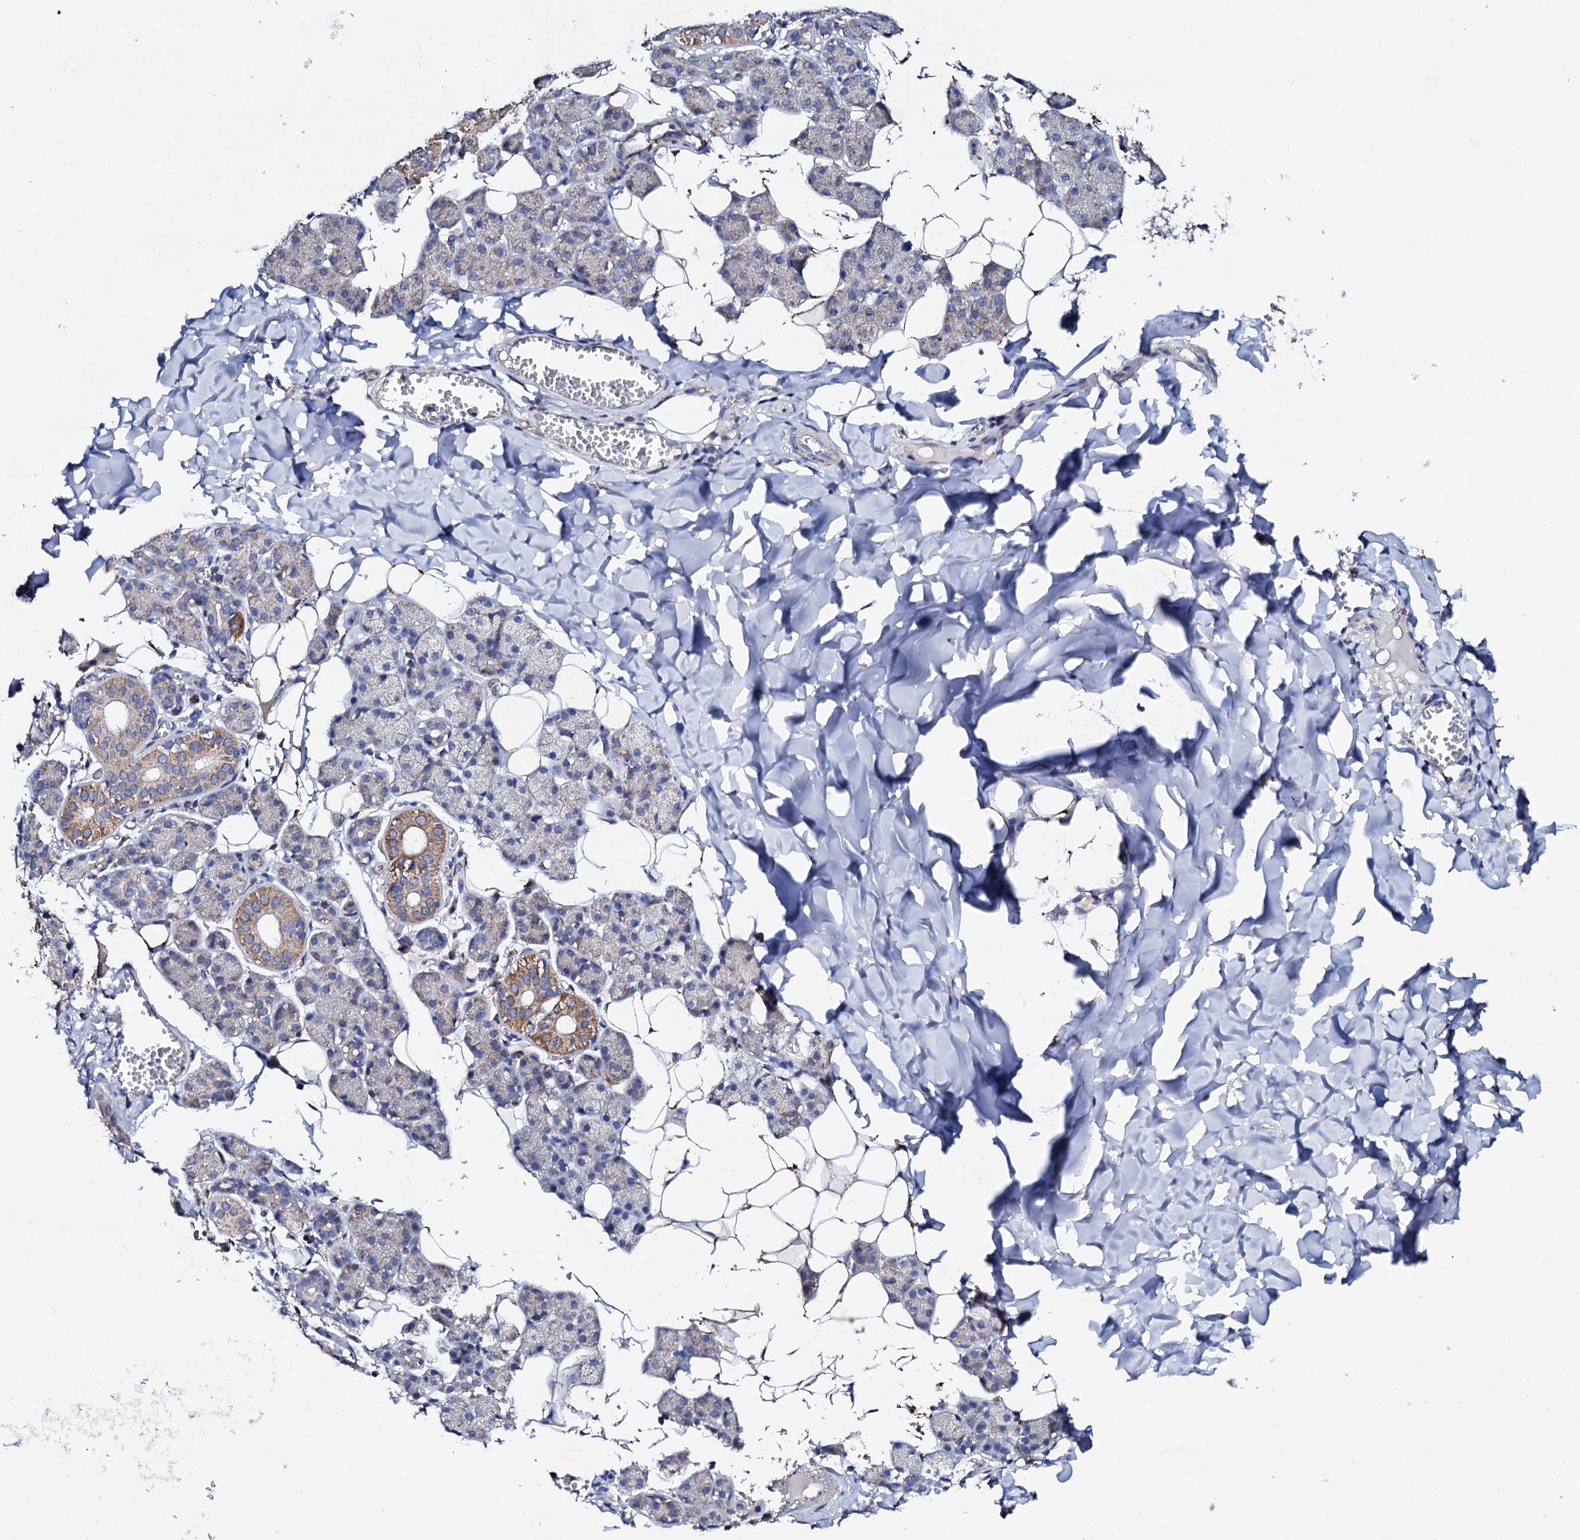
{"staining": {"intensity": "moderate", "quantity": "25%-75%", "location": "cytoplasmic/membranous"}, "tissue": "salivary gland", "cell_type": "Glandular cells", "image_type": "normal", "snomed": [{"axis": "morphology", "description": "Normal tissue, NOS"}, {"axis": "topography", "description": "Salivary gland"}], "caption": "Unremarkable salivary gland was stained to show a protein in brown. There is medium levels of moderate cytoplasmic/membranous staining in about 25%-75% of glandular cells.", "gene": "TCAF2C", "patient": {"sex": "female", "age": 33}}